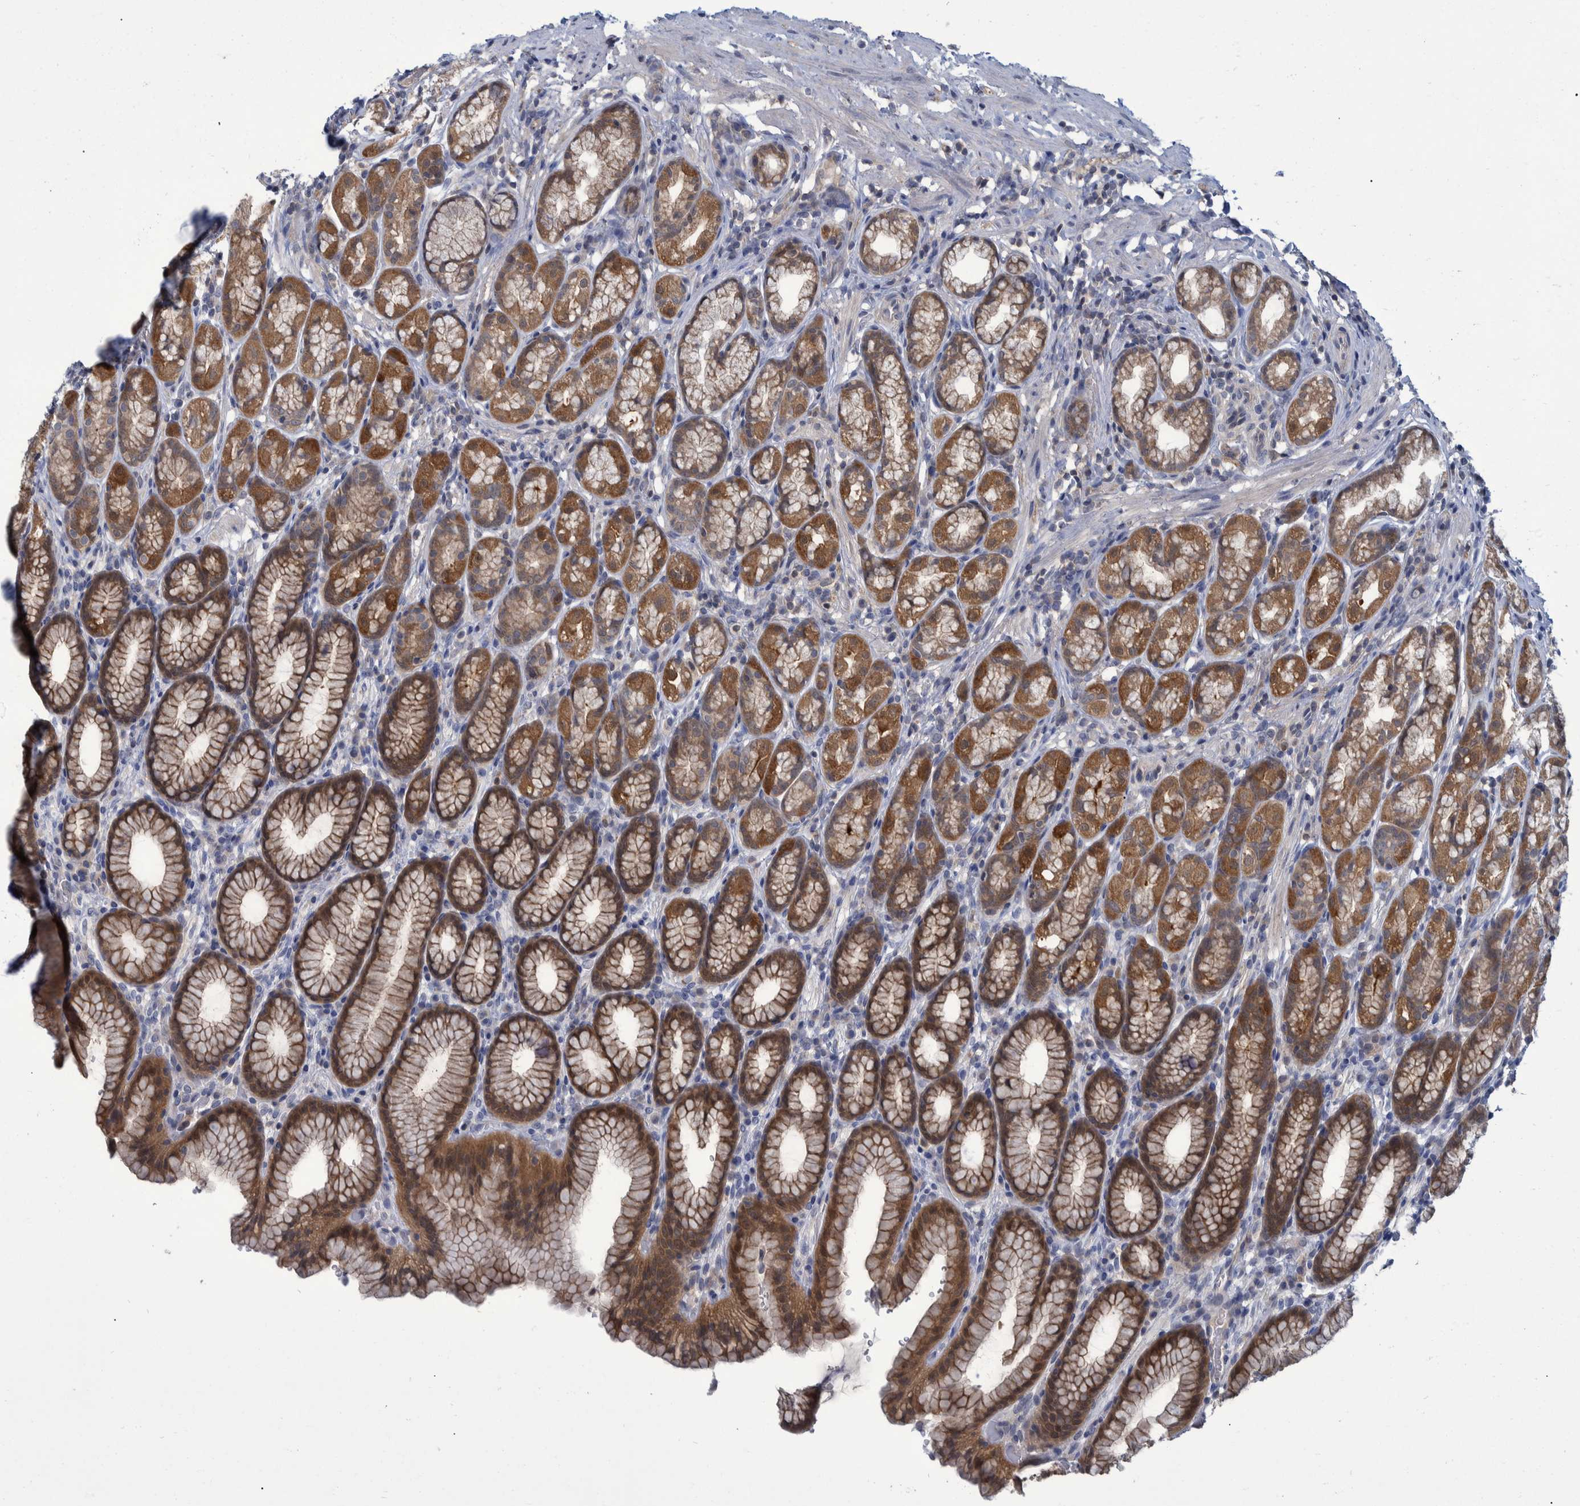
{"staining": {"intensity": "moderate", "quantity": ">75%", "location": "cytoplasmic/membranous"}, "tissue": "stomach", "cell_type": "Glandular cells", "image_type": "normal", "snomed": [{"axis": "morphology", "description": "Normal tissue, NOS"}, {"axis": "topography", "description": "Stomach"}], "caption": "A micrograph showing moderate cytoplasmic/membranous positivity in approximately >75% of glandular cells in normal stomach, as visualized by brown immunohistochemical staining.", "gene": "PCYT2", "patient": {"sex": "male", "age": 42}}